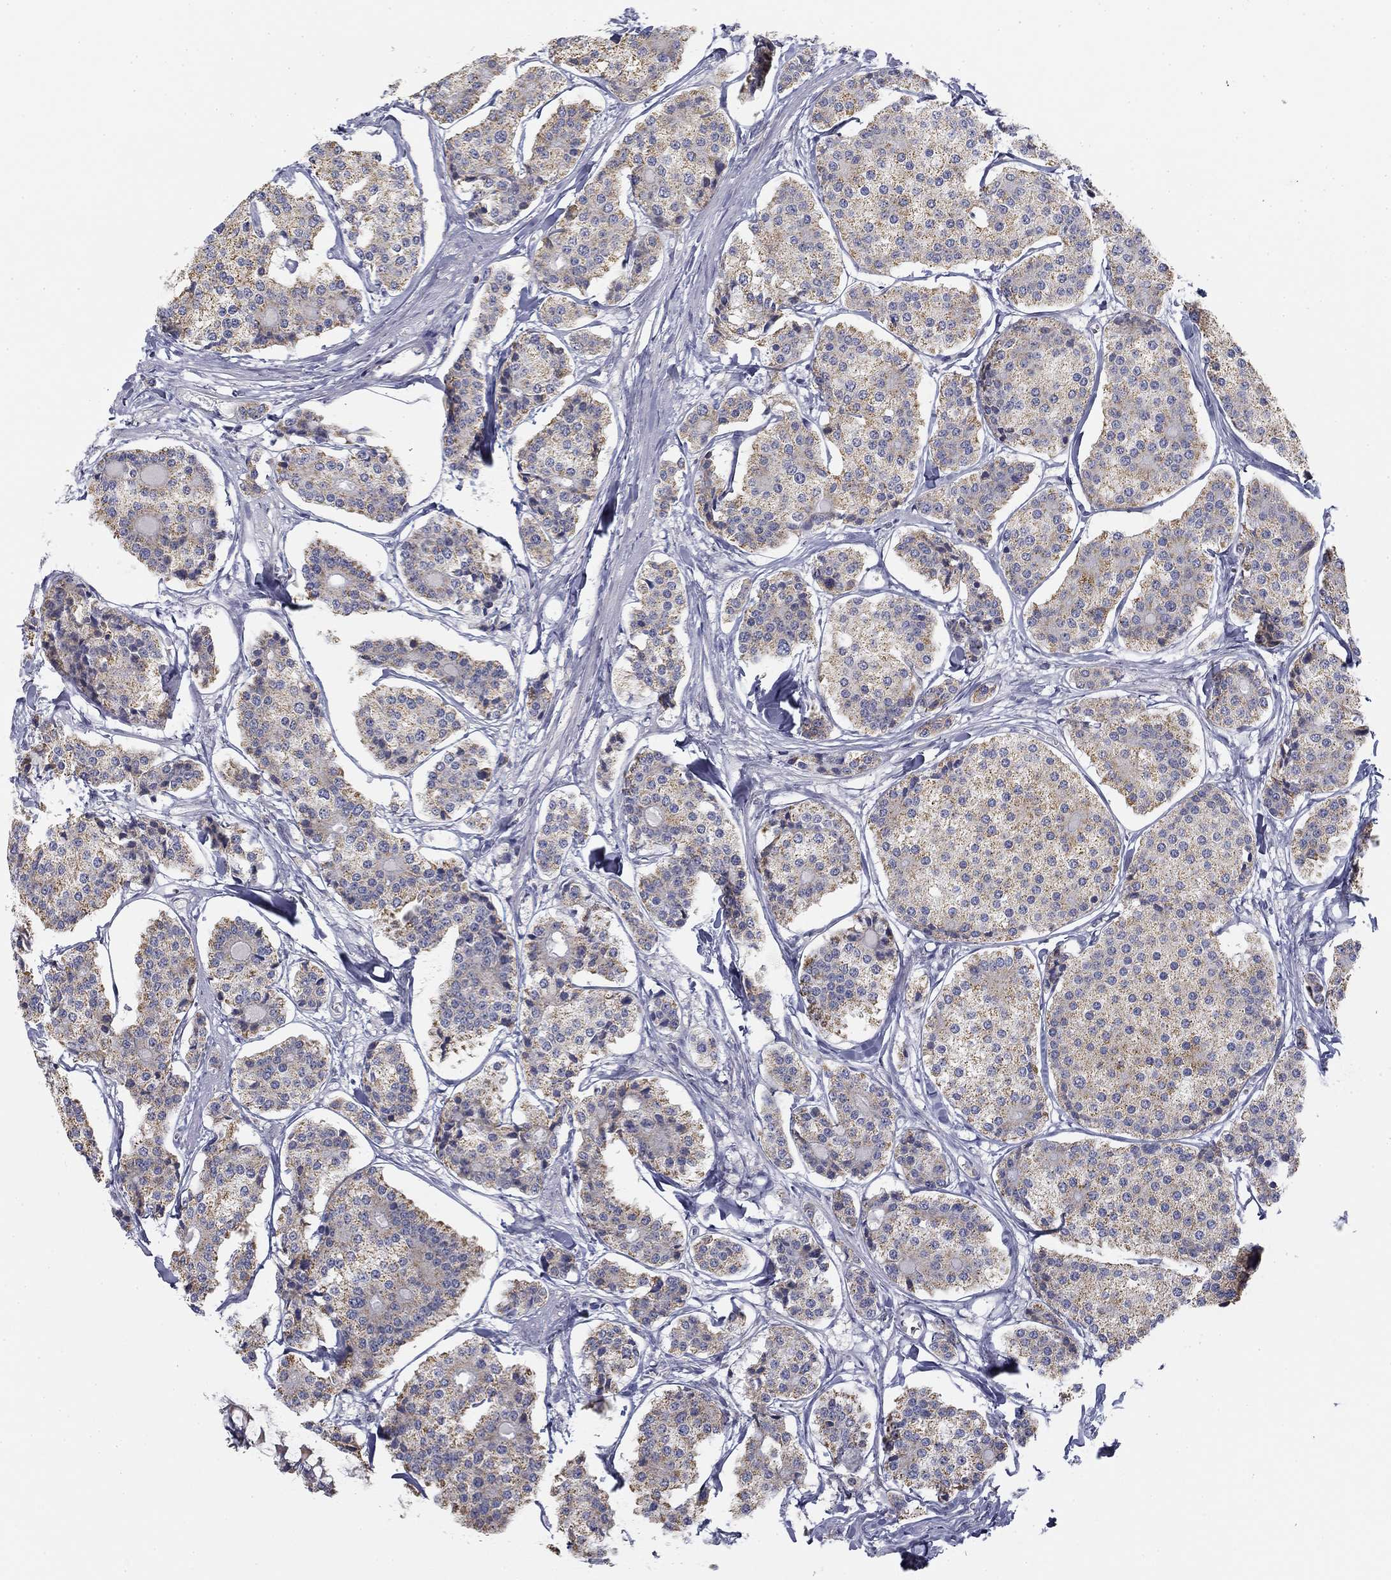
{"staining": {"intensity": "negative", "quantity": "none", "location": "none"}, "tissue": "carcinoid", "cell_type": "Tumor cells", "image_type": "cancer", "snomed": [{"axis": "morphology", "description": "Carcinoid, malignant, NOS"}, {"axis": "topography", "description": "Small intestine"}], "caption": "Tumor cells are negative for protein expression in human carcinoid. (DAB immunohistochemistry, high magnification).", "gene": "SLC2A9", "patient": {"sex": "female", "age": 65}}